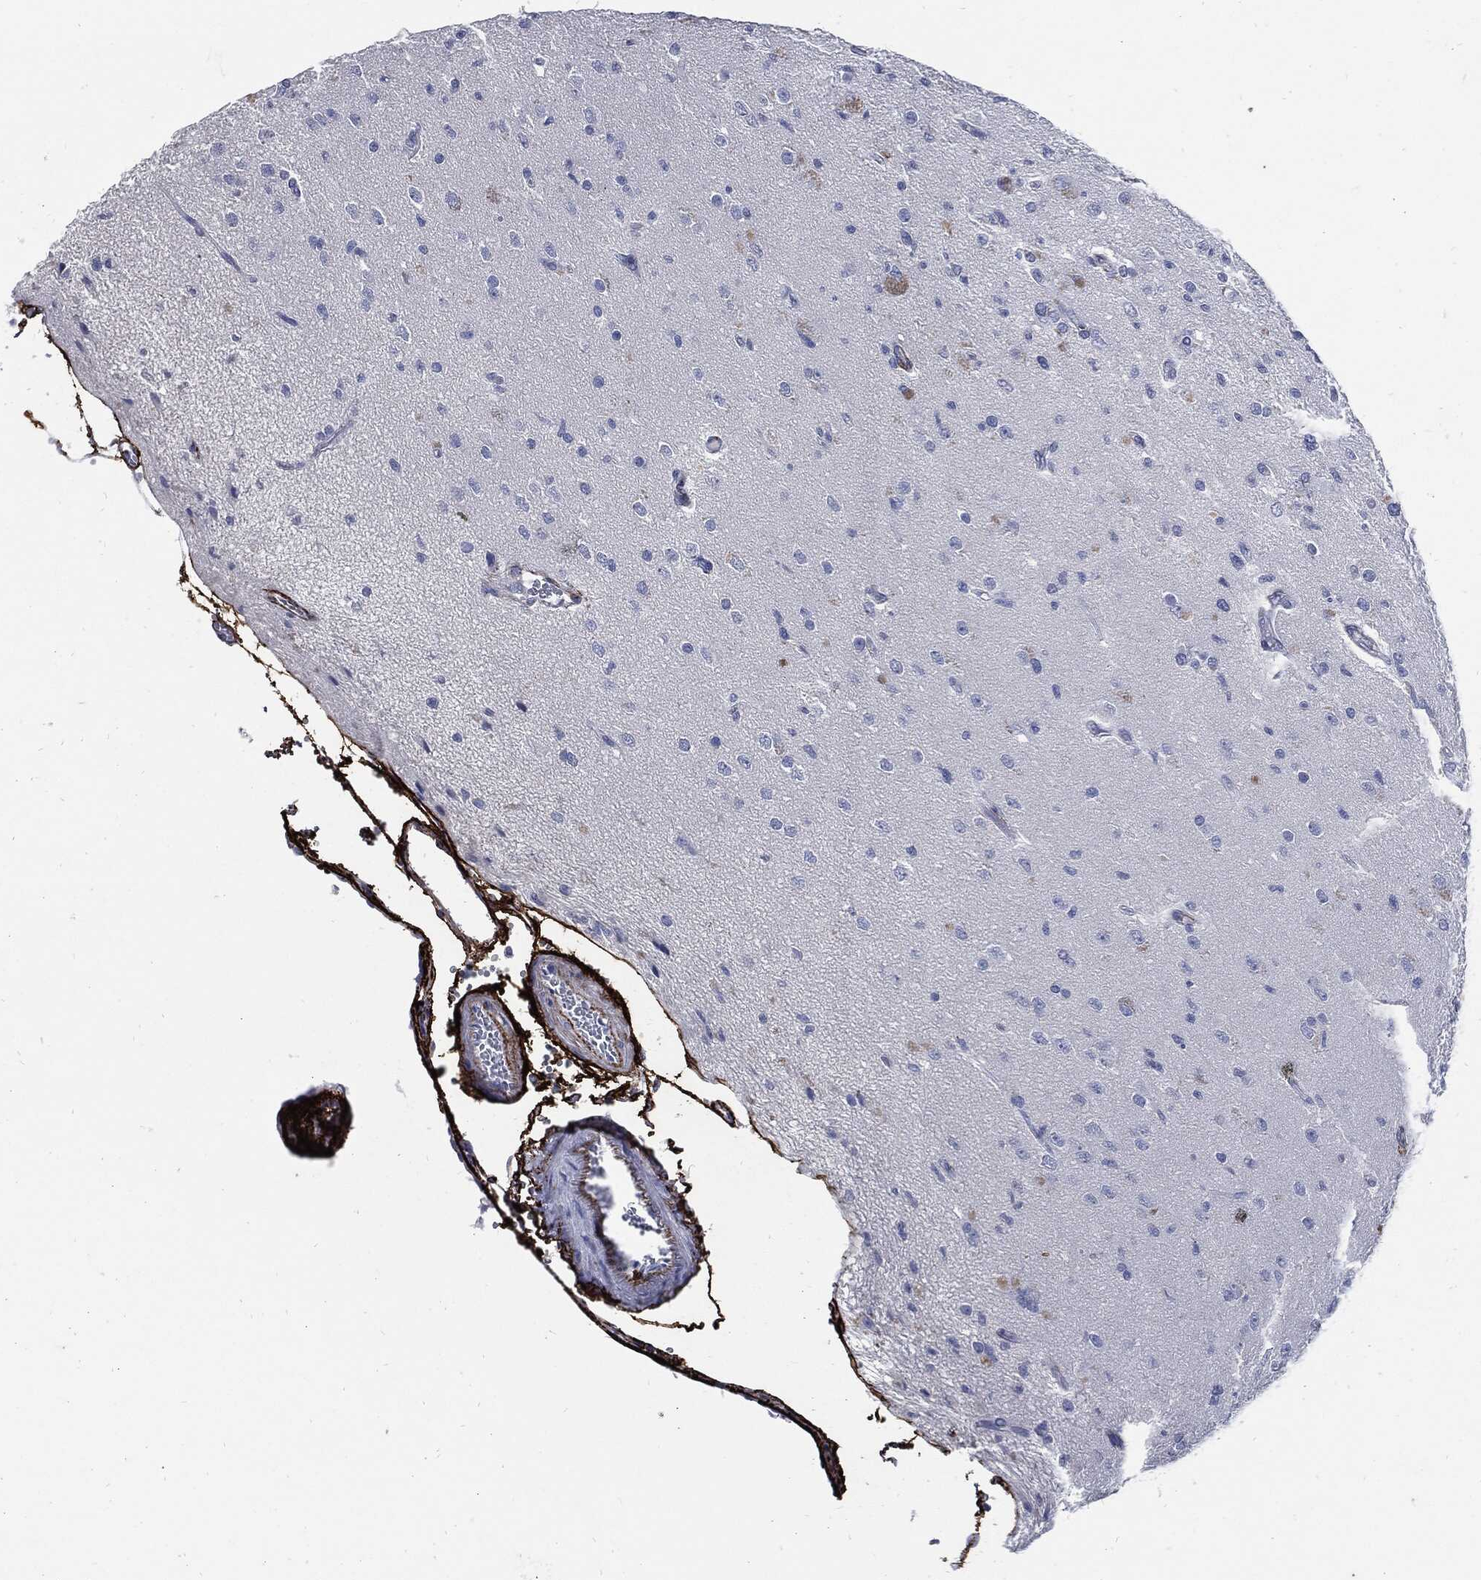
{"staining": {"intensity": "negative", "quantity": "none", "location": "none"}, "tissue": "glioma", "cell_type": "Tumor cells", "image_type": "cancer", "snomed": [{"axis": "morphology", "description": "Glioma, malignant, High grade"}, {"axis": "topography", "description": "Brain"}], "caption": "Immunohistochemistry (IHC) photomicrograph of human glioma stained for a protein (brown), which shows no staining in tumor cells. The staining was performed using DAB (3,3'-diaminobenzidine) to visualize the protein expression in brown, while the nuclei were stained in blue with hematoxylin (Magnification: 20x).", "gene": "FBN1", "patient": {"sex": "male", "age": 56}}